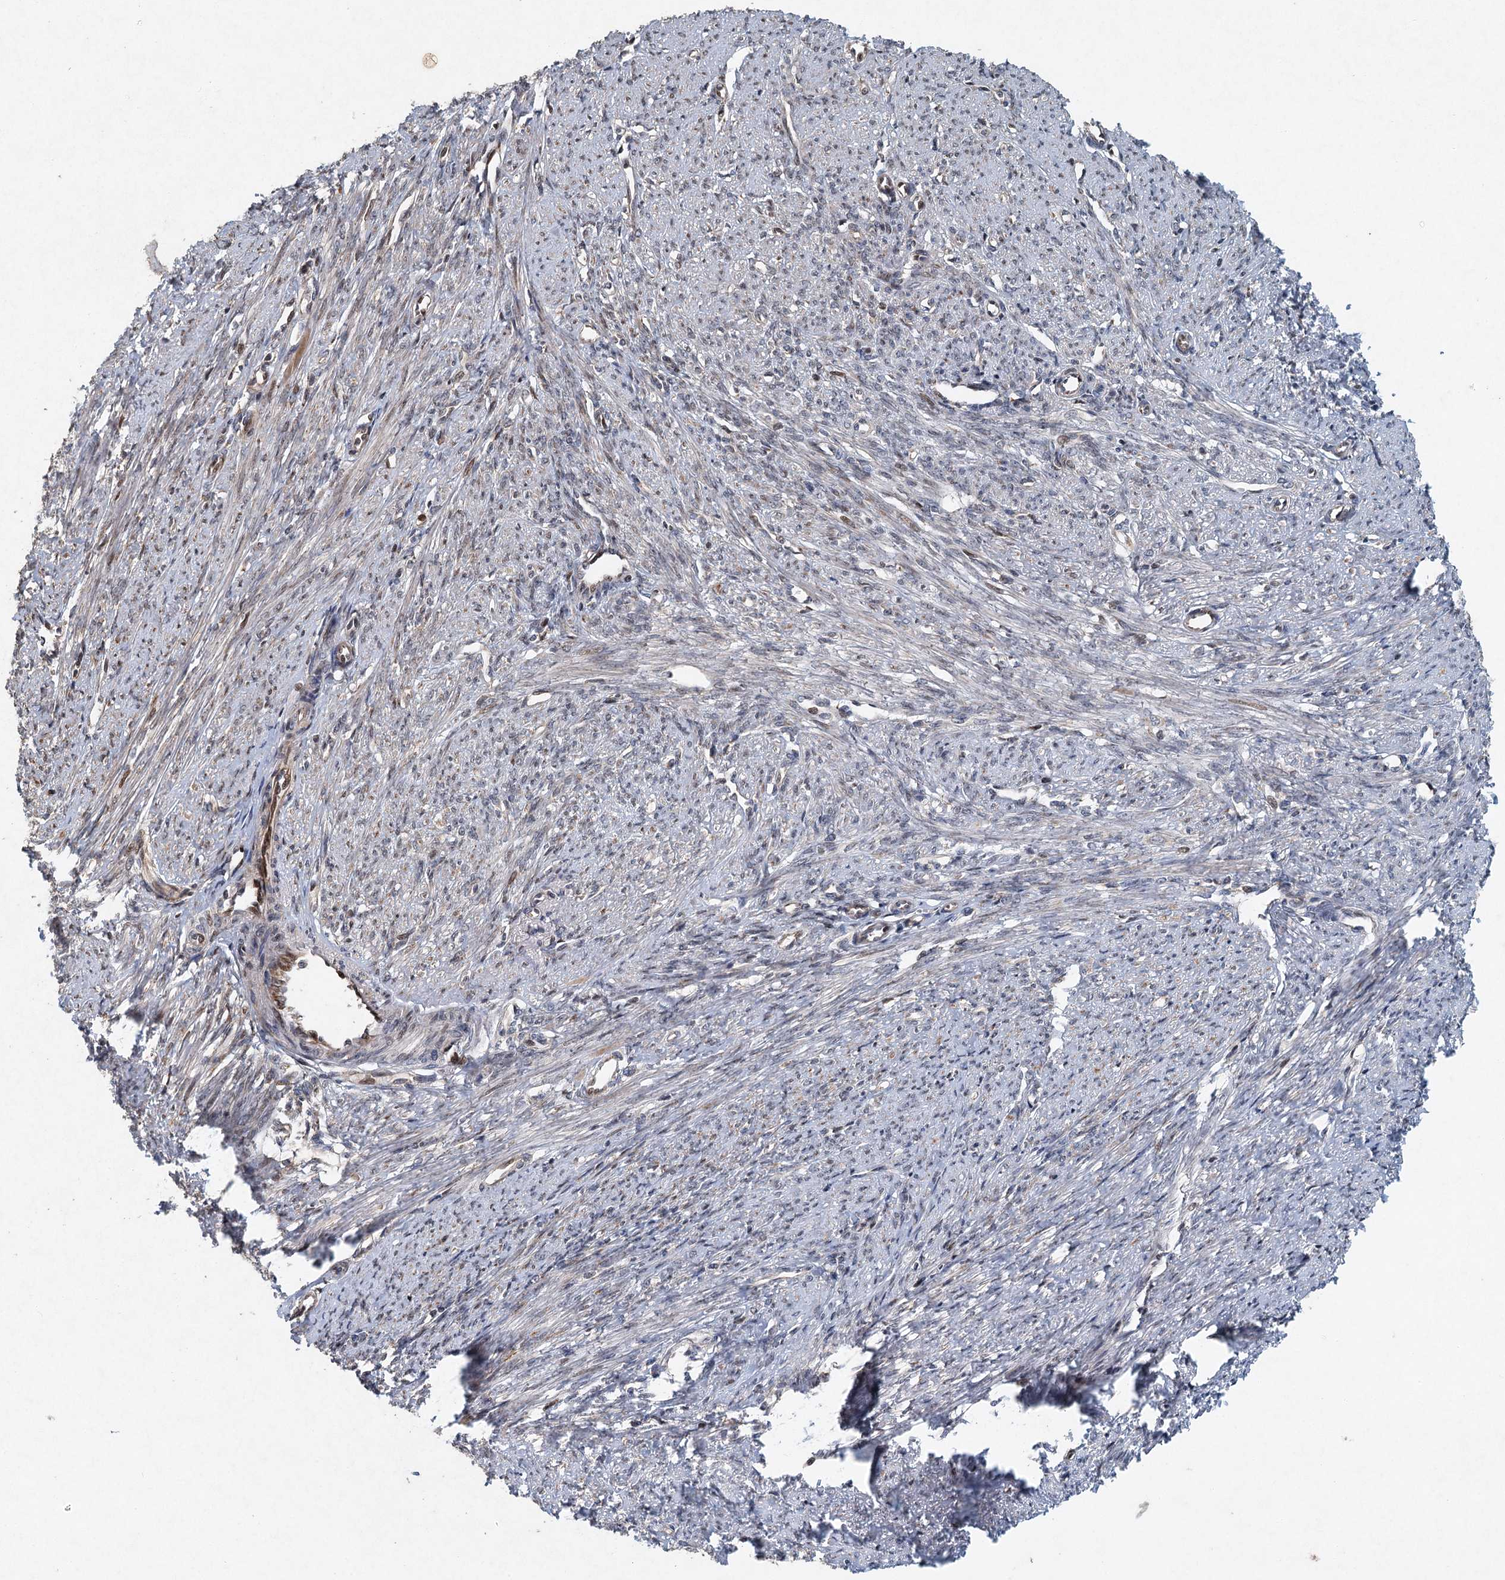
{"staining": {"intensity": "moderate", "quantity": "25%-75%", "location": "cytoplasmic/membranous,nuclear"}, "tissue": "smooth muscle", "cell_type": "Smooth muscle cells", "image_type": "normal", "snomed": [{"axis": "morphology", "description": "Normal tissue, NOS"}, {"axis": "topography", "description": "Smooth muscle"}, {"axis": "topography", "description": "Uterus"}], "caption": "Protein expression analysis of normal smooth muscle reveals moderate cytoplasmic/membranous,nuclear staining in about 25%-75% of smooth muscle cells. (Brightfield microscopy of DAB IHC at high magnification).", "gene": "SRPX2", "patient": {"sex": "female", "age": 59}}